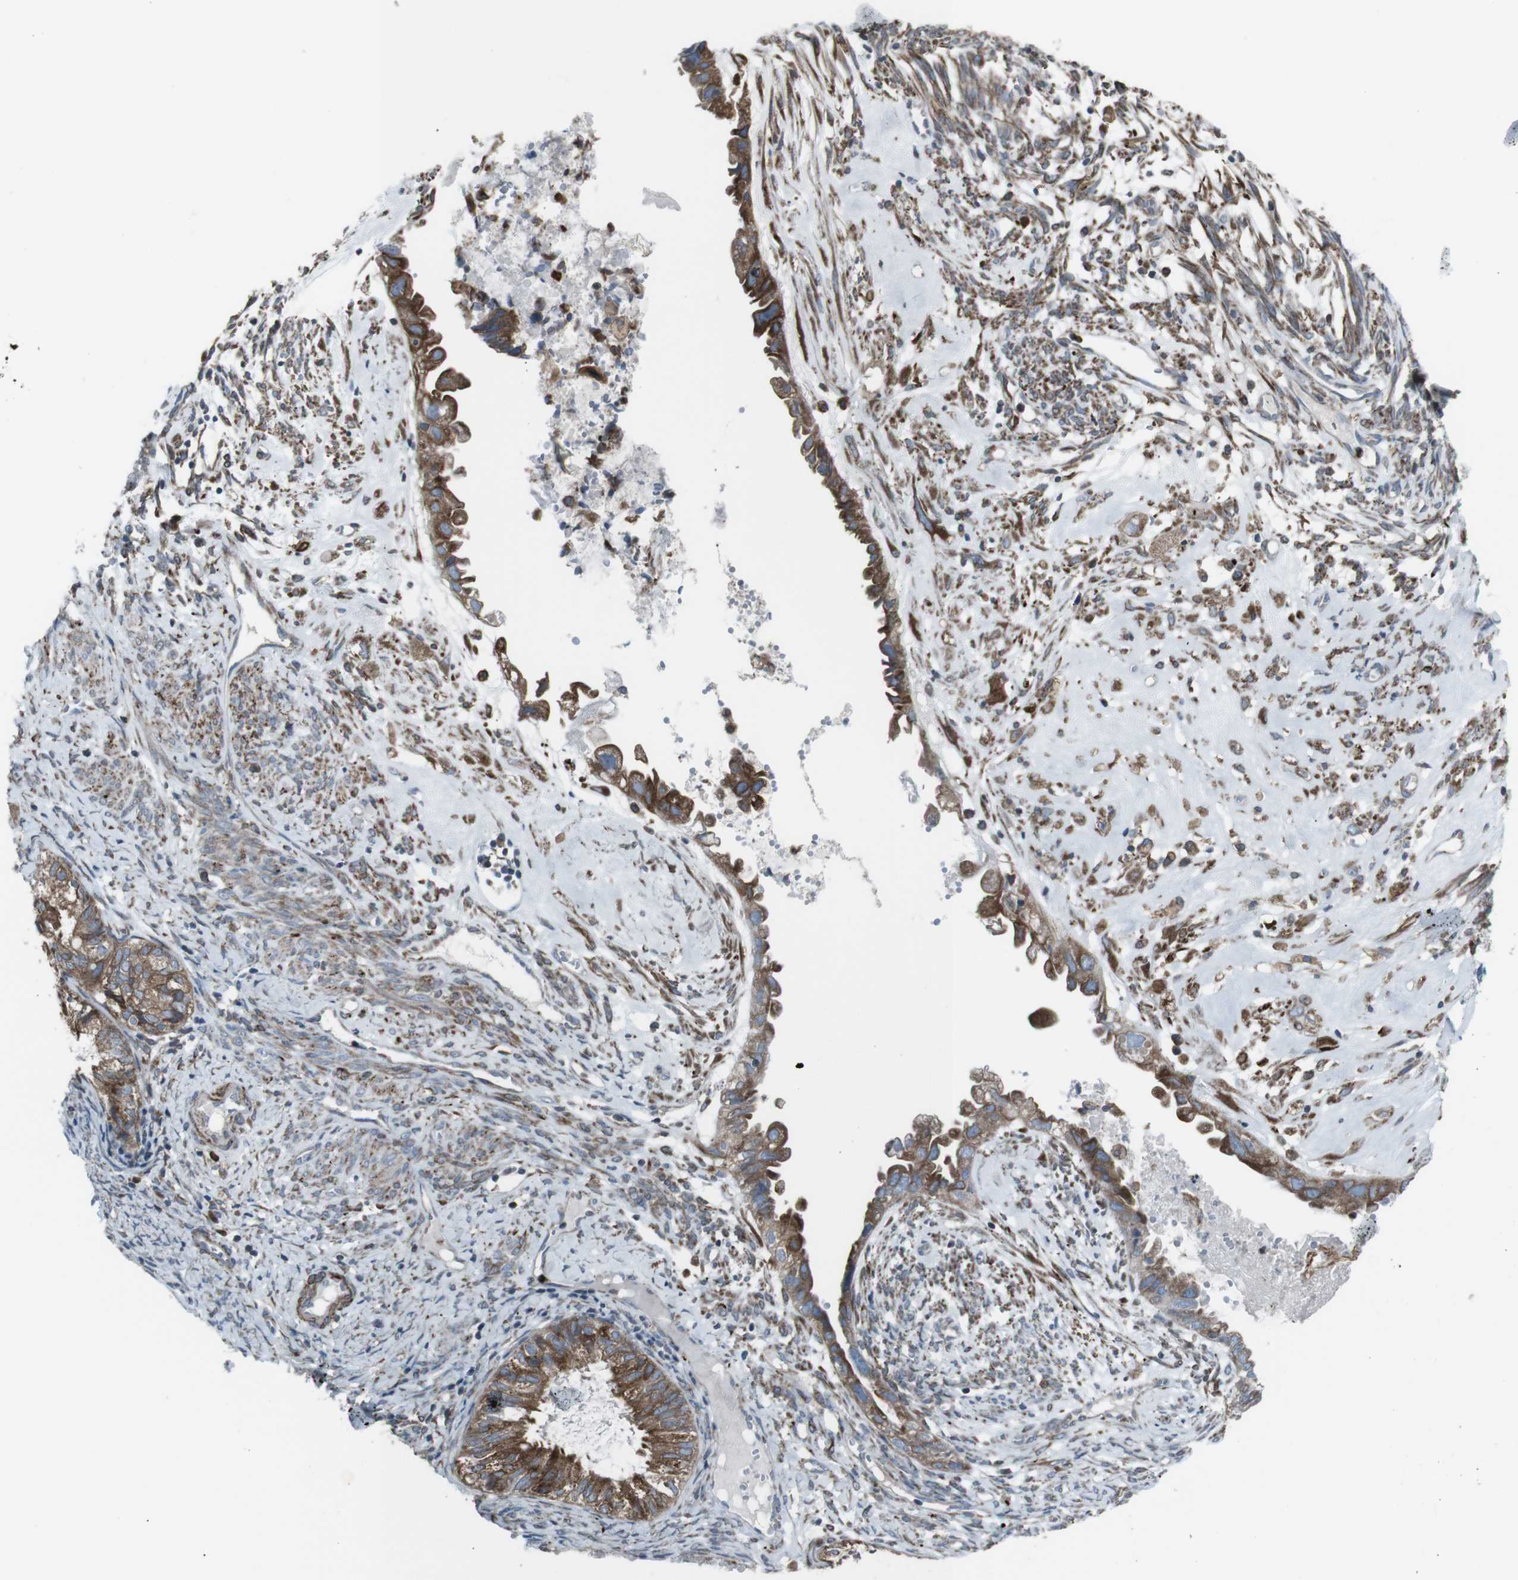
{"staining": {"intensity": "moderate", "quantity": ">75%", "location": "cytoplasmic/membranous"}, "tissue": "cervical cancer", "cell_type": "Tumor cells", "image_type": "cancer", "snomed": [{"axis": "morphology", "description": "Normal tissue, NOS"}, {"axis": "morphology", "description": "Adenocarcinoma, NOS"}, {"axis": "topography", "description": "Cervix"}, {"axis": "topography", "description": "Endometrium"}], "caption": "IHC photomicrograph of human adenocarcinoma (cervical) stained for a protein (brown), which demonstrates medium levels of moderate cytoplasmic/membranous expression in approximately >75% of tumor cells.", "gene": "LNPK", "patient": {"sex": "female", "age": 86}}